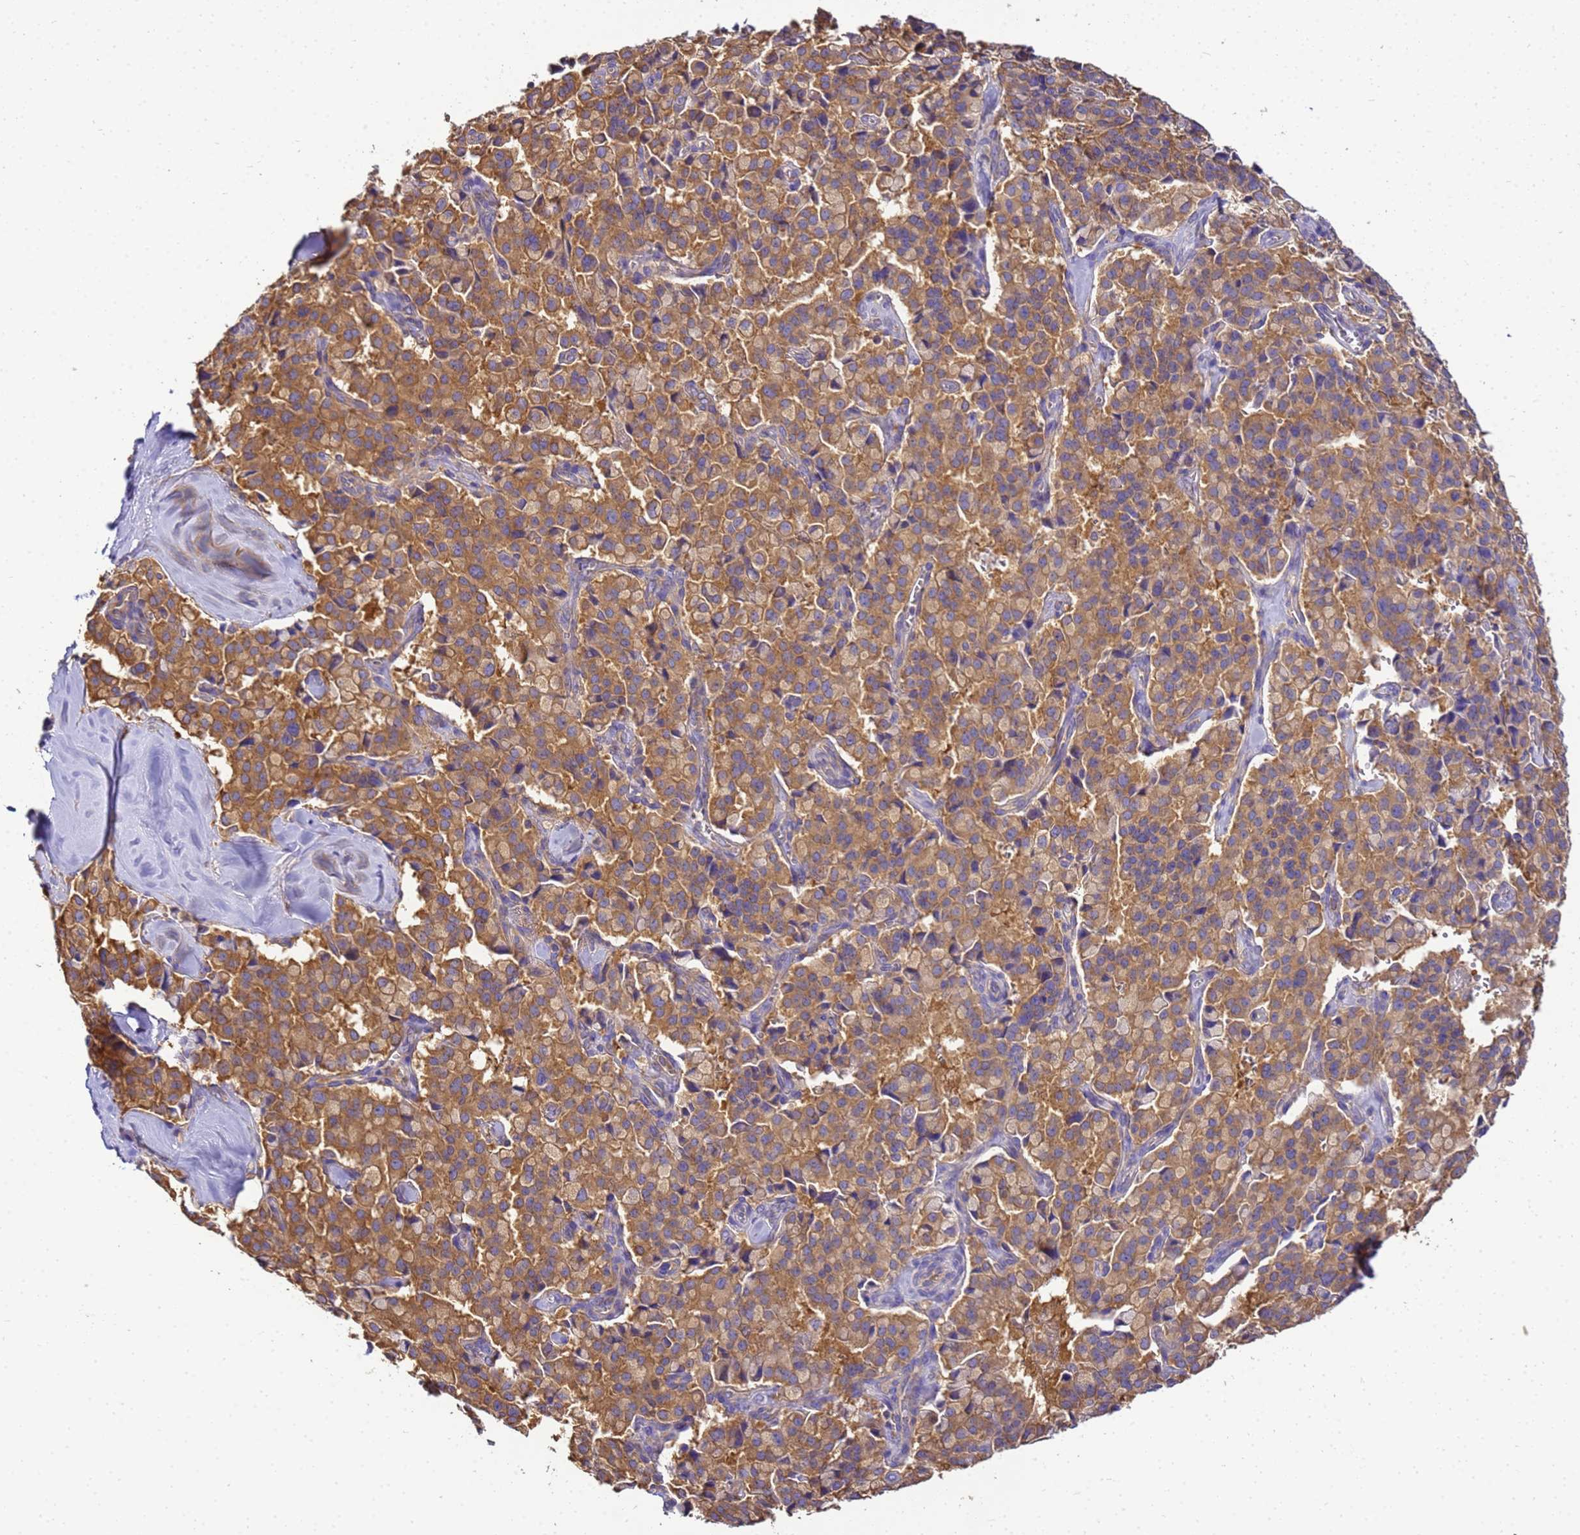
{"staining": {"intensity": "moderate", "quantity": ">75%", "location": "cytoplasmic/membranous"}, "tissue": "pancreatic cancer", "cell_type": "Tumor cells", "image_type": "cancer", "snomed": [{"axis": "morphology", "description": "Adenocarcinoma, NOS"}, {"axis": "topography", "description": "Pancreas"}], "caption": "Immunohistochemical staining of adenocarcinoma (pancreatic) demonstrates moderate cytoplasmic/membranous protein positivity in about >75% of tumor cells.", "gene": "NARS1", "patient": {"sex": "male", "age": 65}}